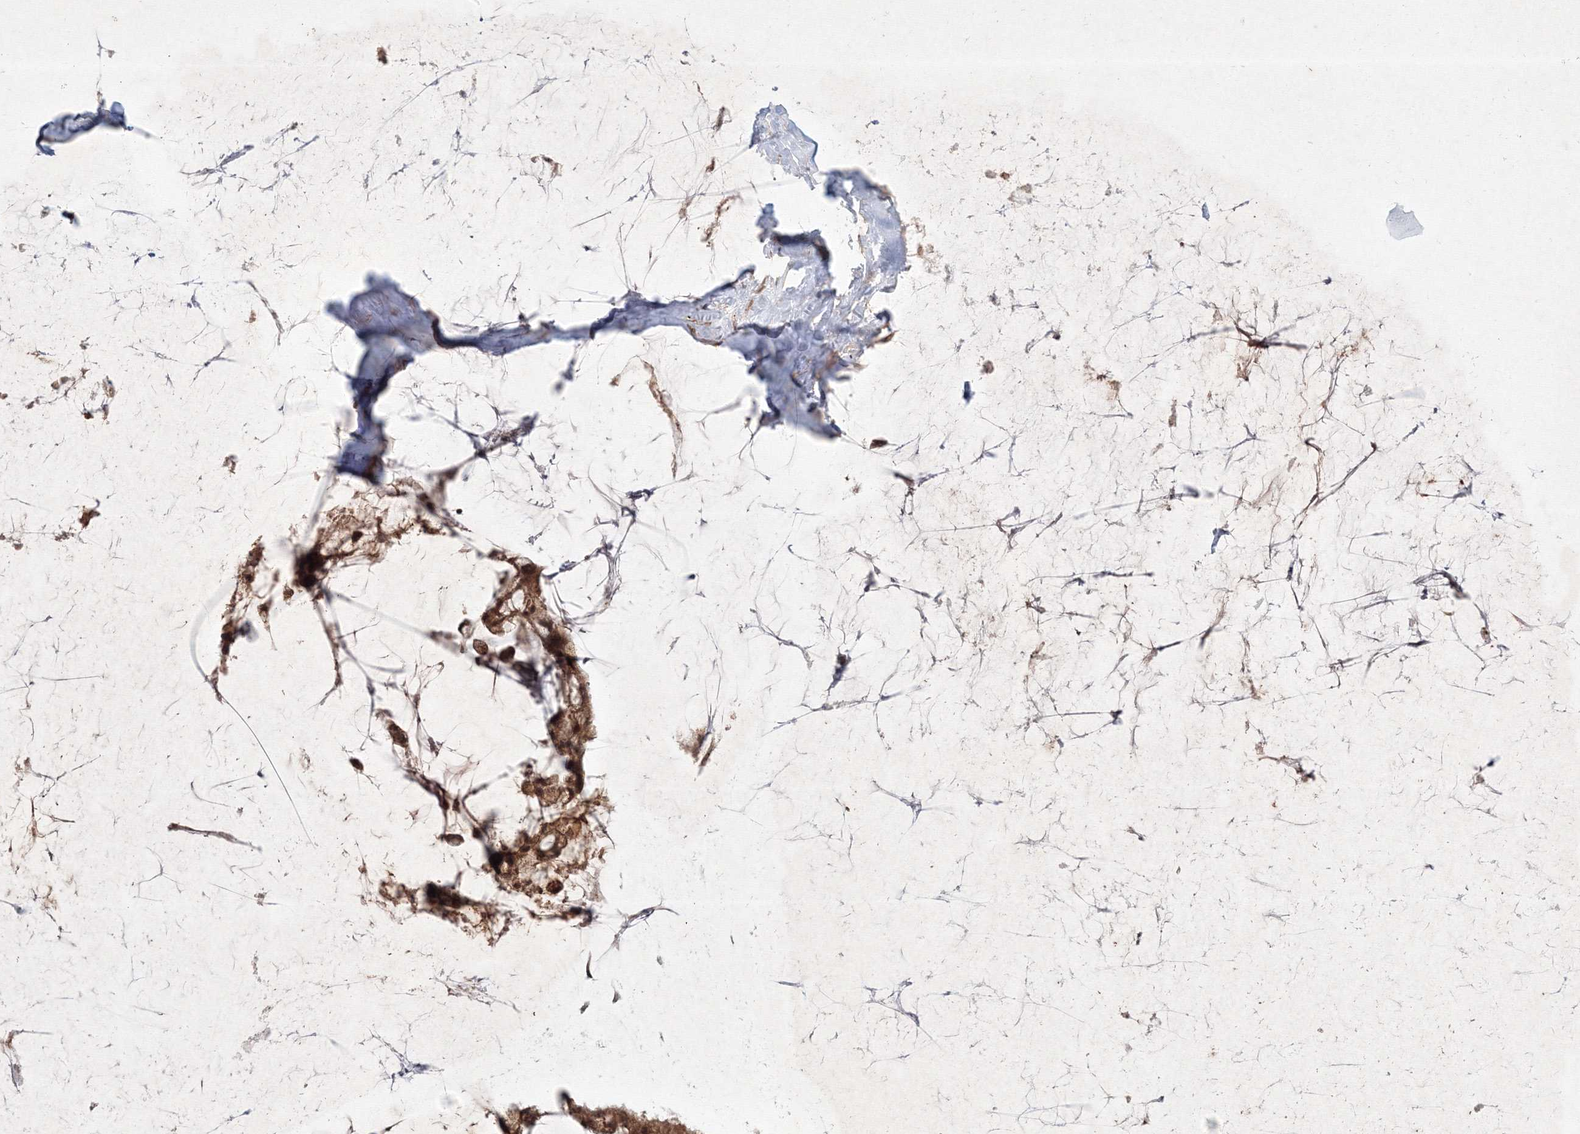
{"staining": {"intensity": "moderate", "quantity": ">75%", "location": "cytoplasmic/membranous,nuclear"}, "tissue": "ovarian cancer", "cell_type": "Tumor cells", "image_type": "cancer", "snomed": [{"axis": "morphology", "description": "Cystadenocarcinoma, mucinous, NOS"}, {"axis": "topography", "description": "Ovary"}], "caption": "Immunohistochemistry (IHC) of mucinous cystadenocarcinoma (ovarian) displays medium levels of moderate cytoplasmic/membranous and nuclear positivity in approximately >75% of tumor cells.", "gene": "KIF20A", "patient": {"sex": "female", "age": 39}}